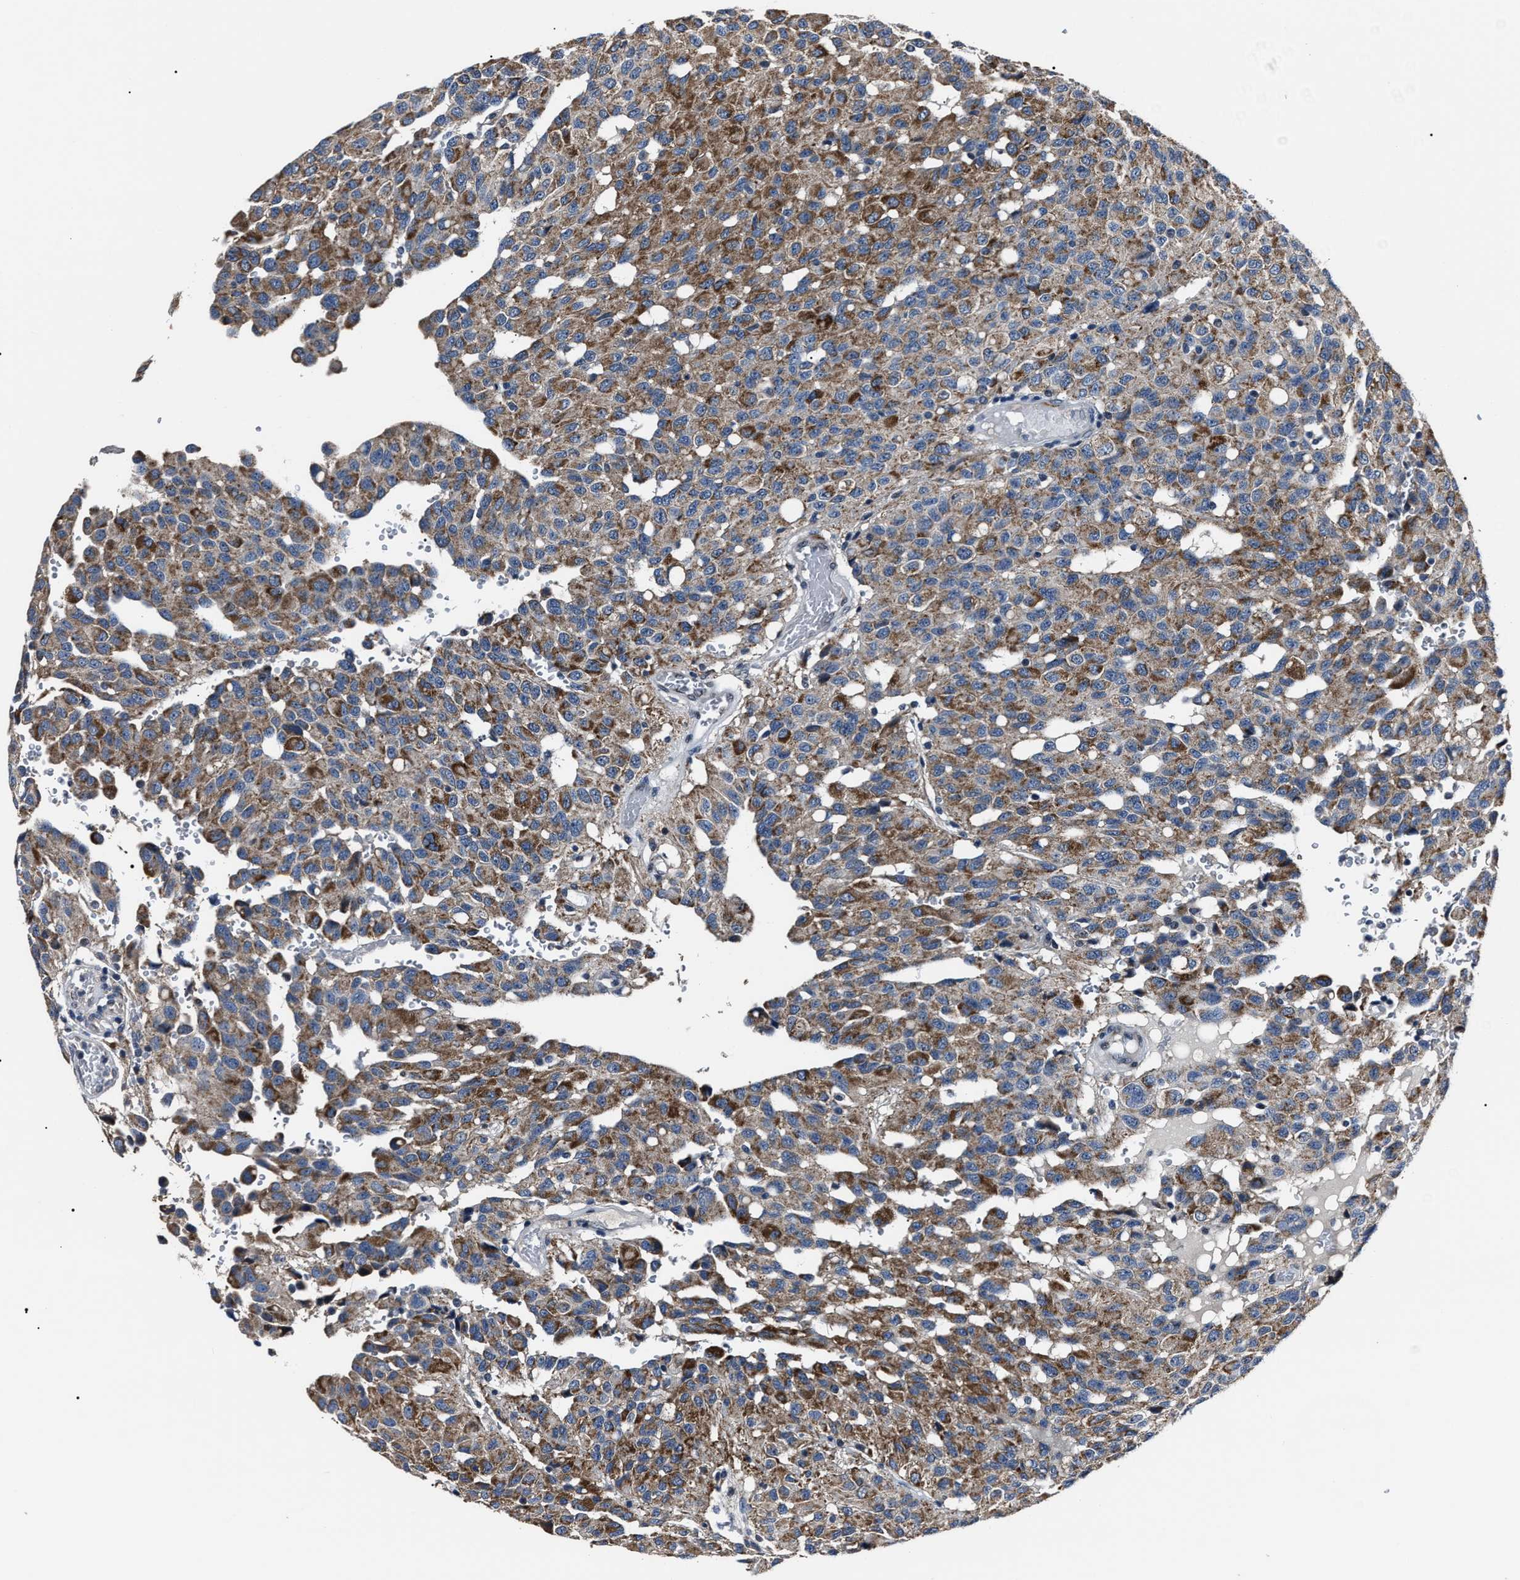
{"staining": {"intensity": "moderate", "quantity": ">75%", "location": "cytoplasmic/membranous"}, "tissue": "glioma", "cell_type": "Tumor cells", "image_type": "cancer", "snomed": [{"axis": "morphology", "description": "Glioma, malignant, High grade"}, {"axis": "topography", "description": "Brain"}], "caption": "This is an image of IHC staining of malignant glioma (high-grade), which shows moderate positivity in the cytoplasmic/membranous of tumor cells.", "gene": "LRRC14", "patient": {"sex": "male", "age": 32}}